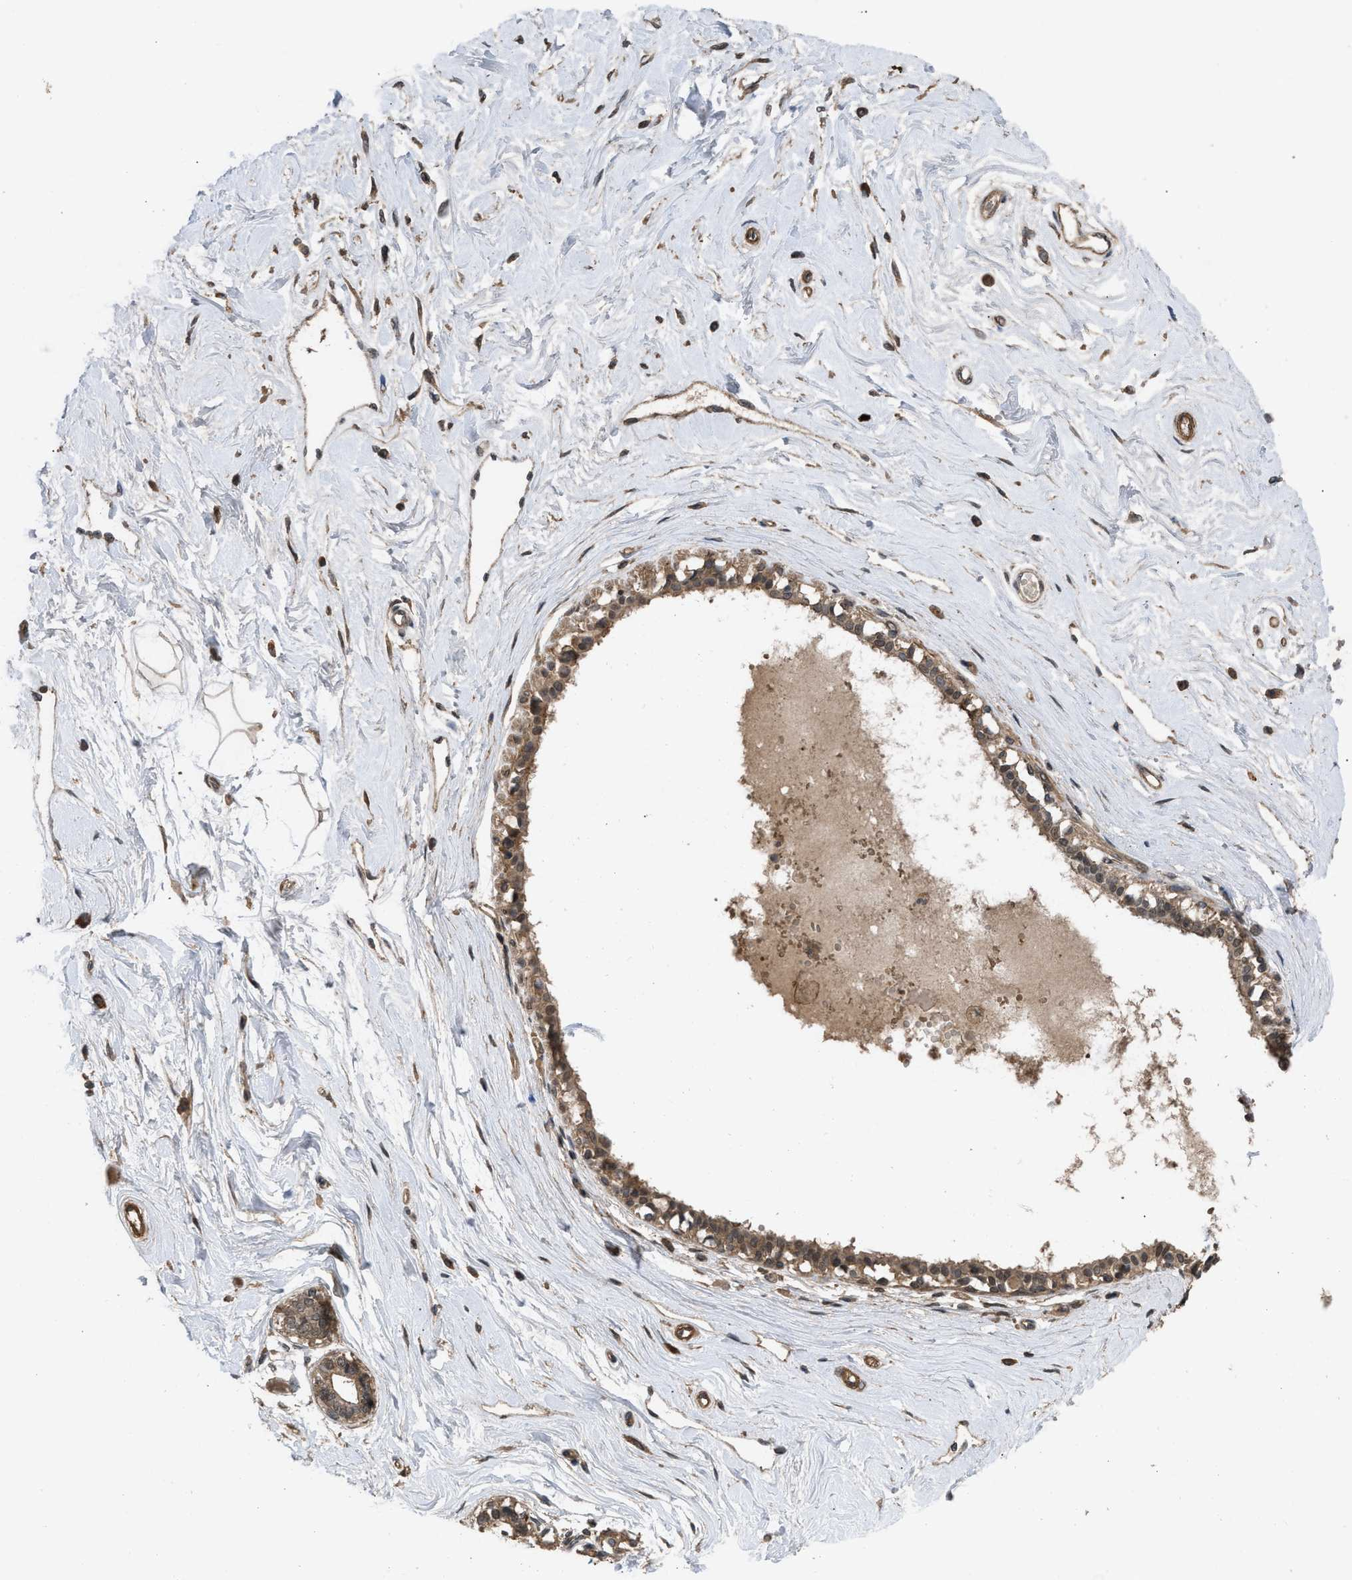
{"staining": {"intensity": "weak", "quantity": ">75%", "location": "cytoplasmic/membranous"}, "tissue": "breast", "cell_type": "Adipocytes", "image_type": "normal", "snomed": [{"axis": "morphology", "description": "Normal tissue, NOS"}, {"axis": "topography", "description": "Breast"}], "caption": "Breast stained with a brown dye displays weak cytoplasmic/membranous positive staining in about >75% of adipocytes.", "gene": "UTRN", "patient": {"sex": "female", "age": 45}}